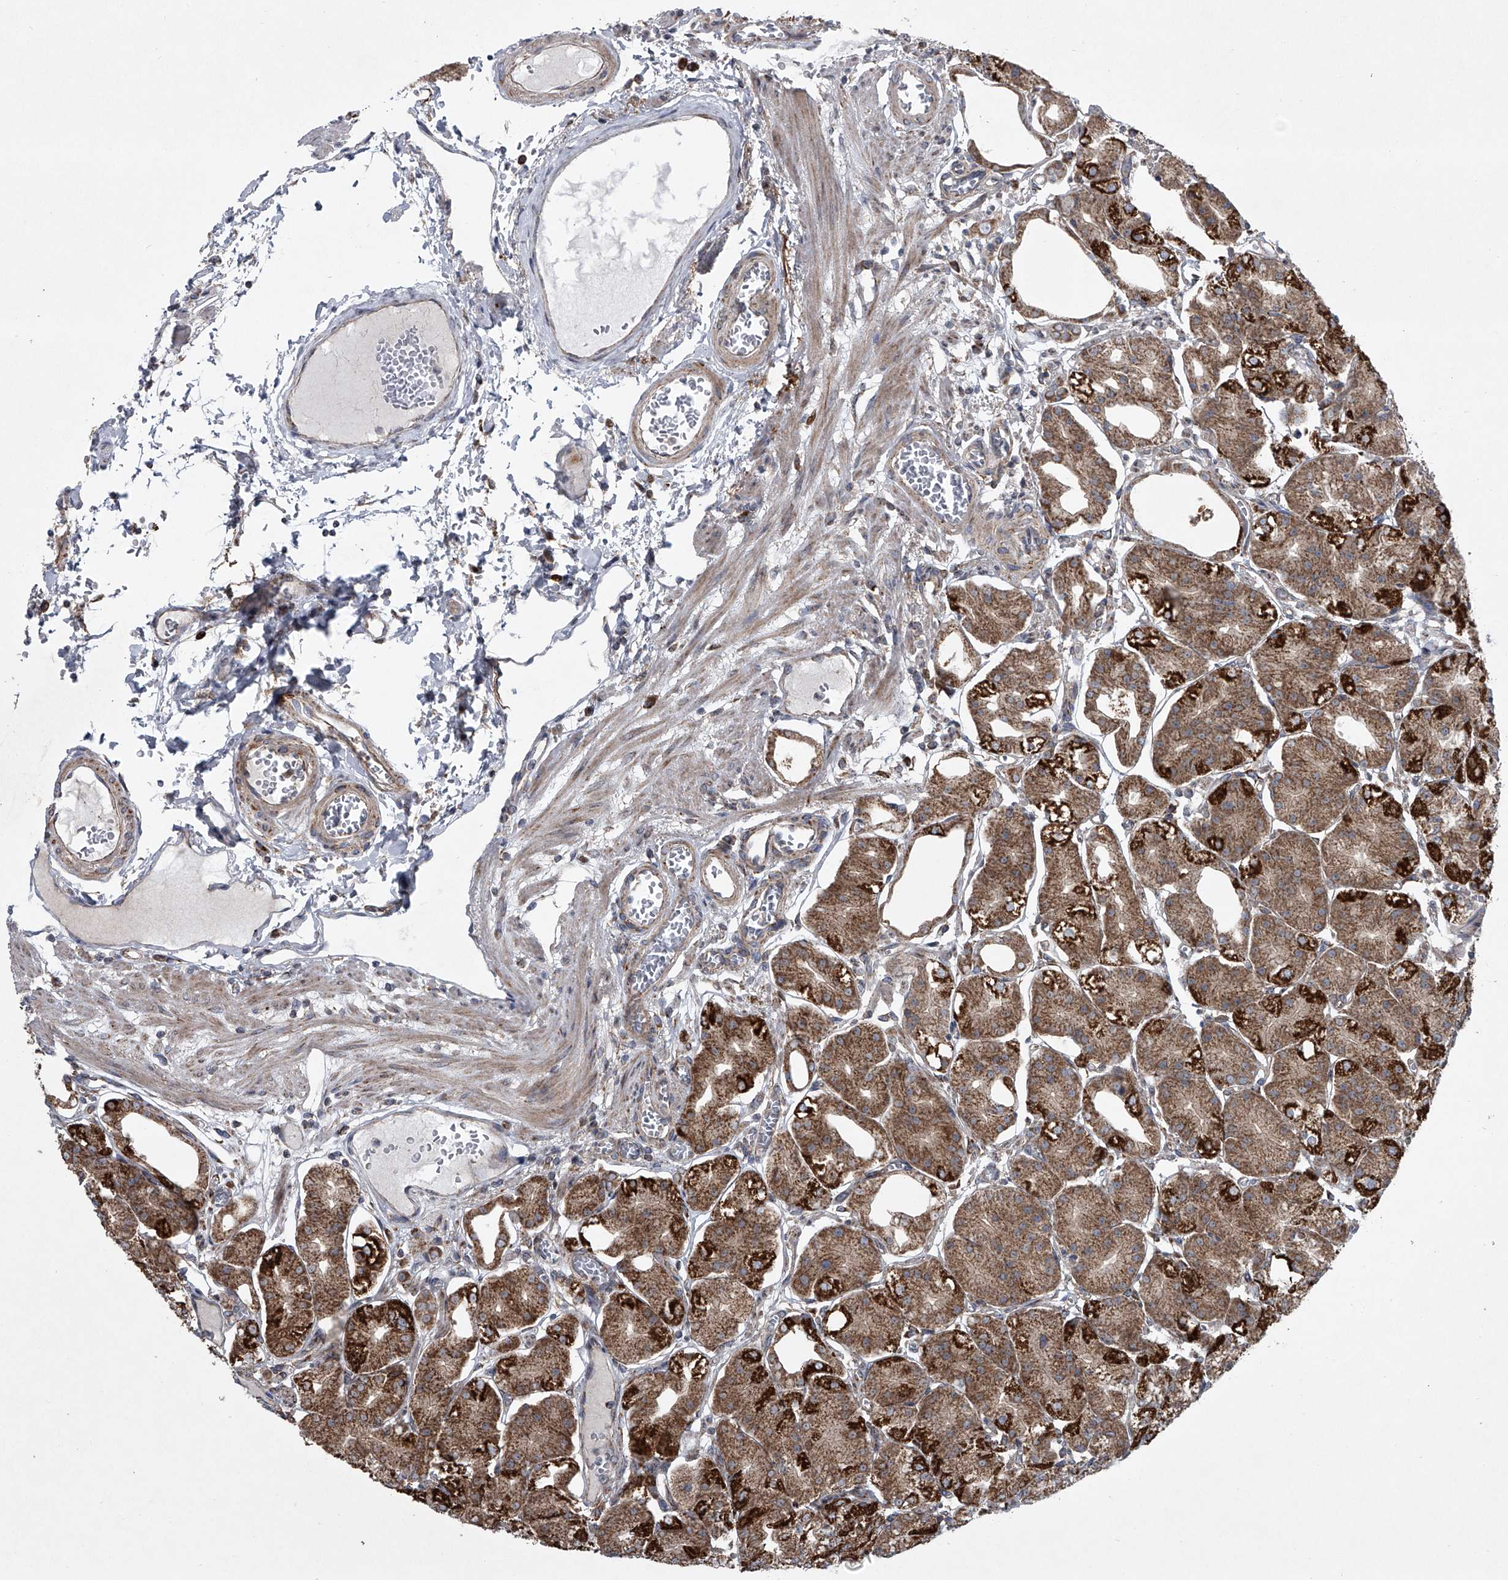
{"staining": {"intensity": "strong", "quantity": ">75%", "location": "cytoplasmic/membranous"}, "tissue": "stomach", "cell_type": "Glandular cells", "image_type": "normal", "snomed": [{"axis": "morphology", "description": "Normal tissue, NOS"}, {"axis": "topography", "description": "Stomach, lower"}], "caption": "Benign stomach displays strong cytoplasmic/membranous staining in about >75% of glandular cells, visualized by immunohistochemistry.", "gene": "STRADA", "patient": {"sex": "male", "age": 71}}